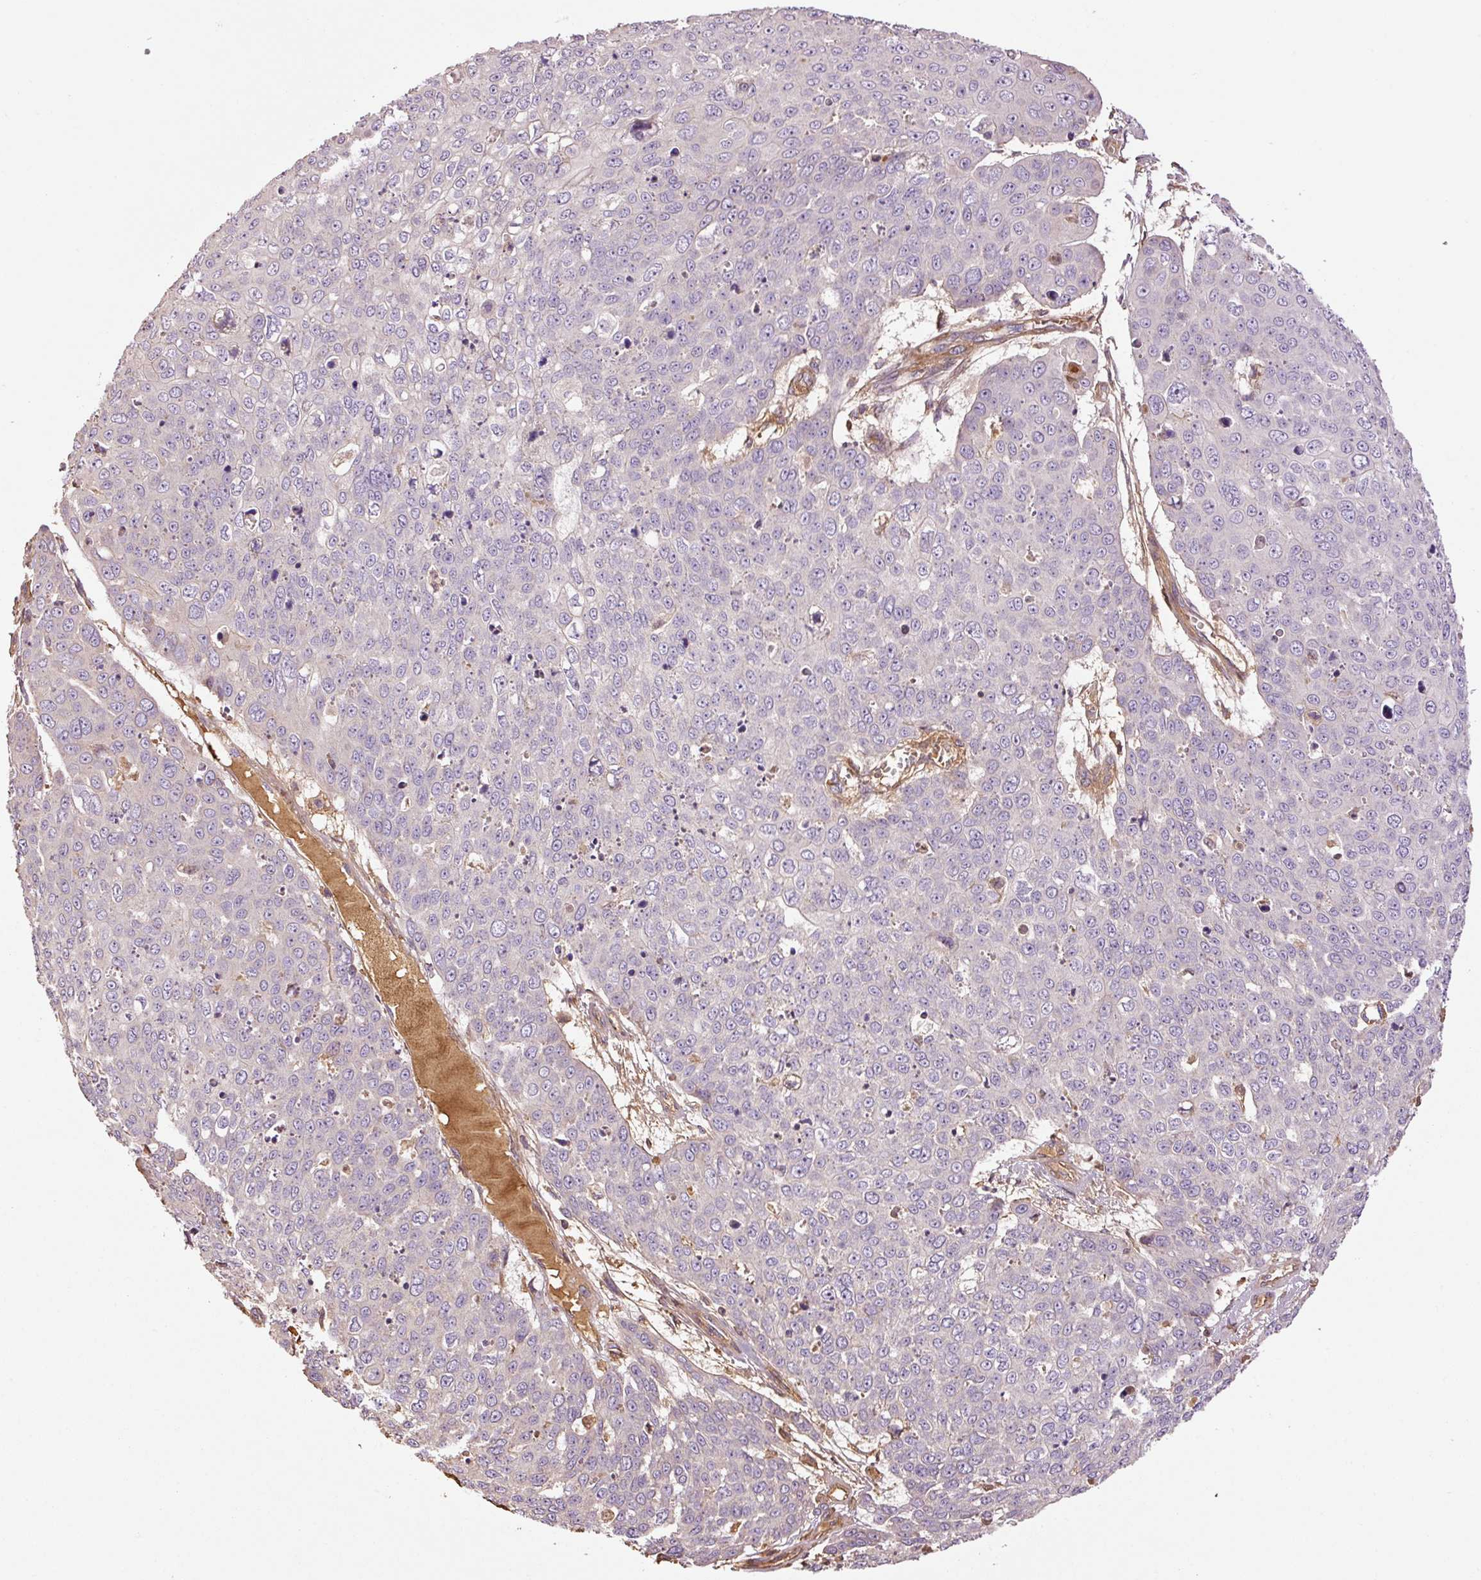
{"staining": {"intensity": "negative", "quantity": "none", "location": "none"}, "tissue": "skin cancer", "cell_type": "Tumor cells", "image_type": "cancer", "snomed": [{"axis": "morphology", "description": "Squamous cell carcinoma, NOS"}, {"axis": "topography", "description": "Skin"}], "caption": "Skin cancer stained for a protein using immunohistochemistry (IHC) demonstrates no positivity tumor cells.", "gene": "NID2", "patient": {"sex": "male", "age": 71}}